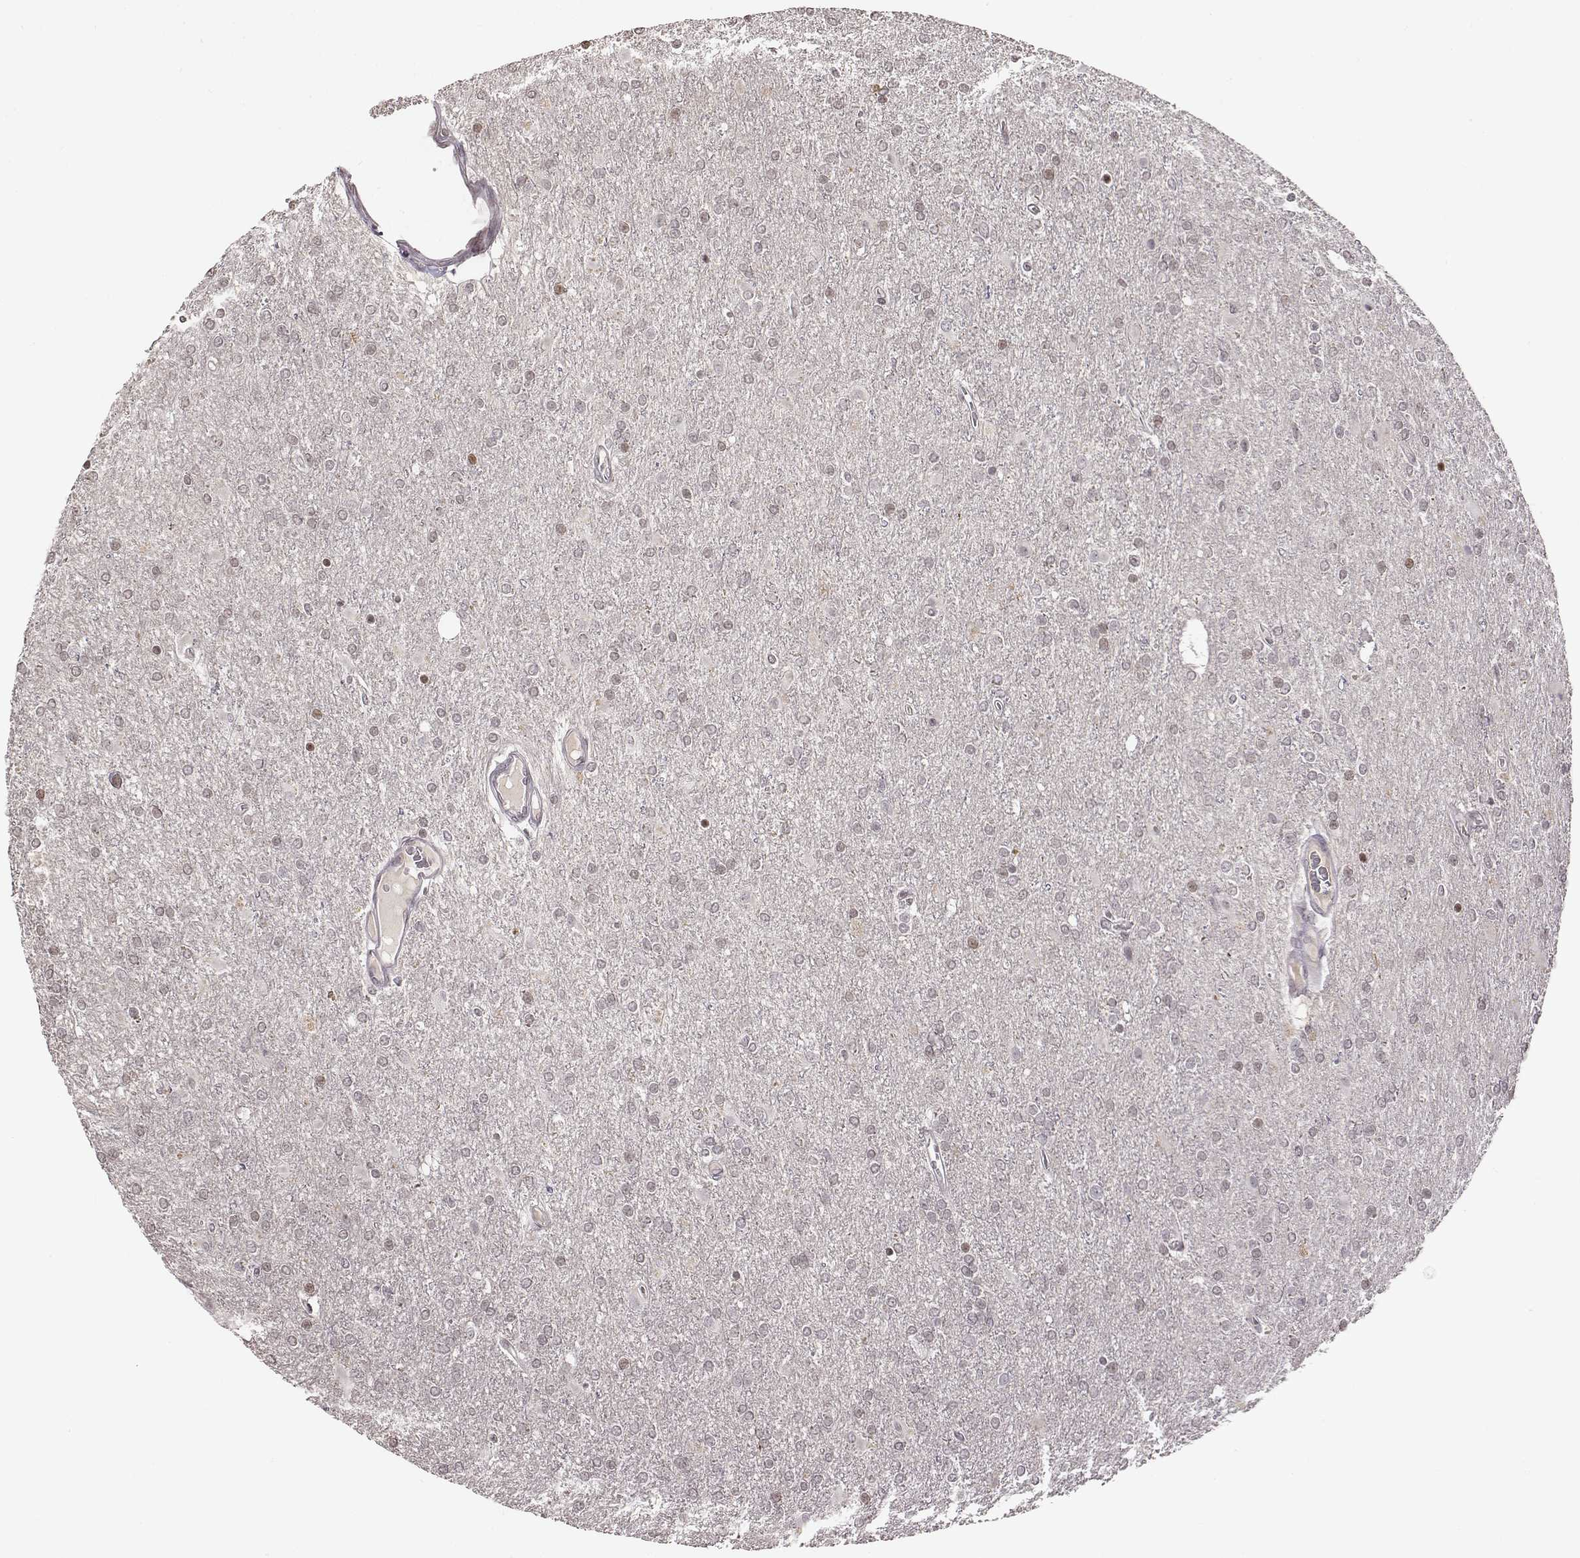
{"staining": {"intensity": "negative", "quantity": "none", "location": "none"}, "tissue": "glioma", "cell_type": "Tumor cells", "image_type": "cancer", "snomed": [{"axis": "morphology", "description": "Glioma, malignant, High grade"}, {"axis": "topography", "description": "Cerebral cortex"}], "caption": "A photomicrograph of high-grade glioma (malignant) stained for a protein demonstrates no brown staining in tumor cells.", "gene": "GRM4", "patient": {"sex": "male", "age": 70}}